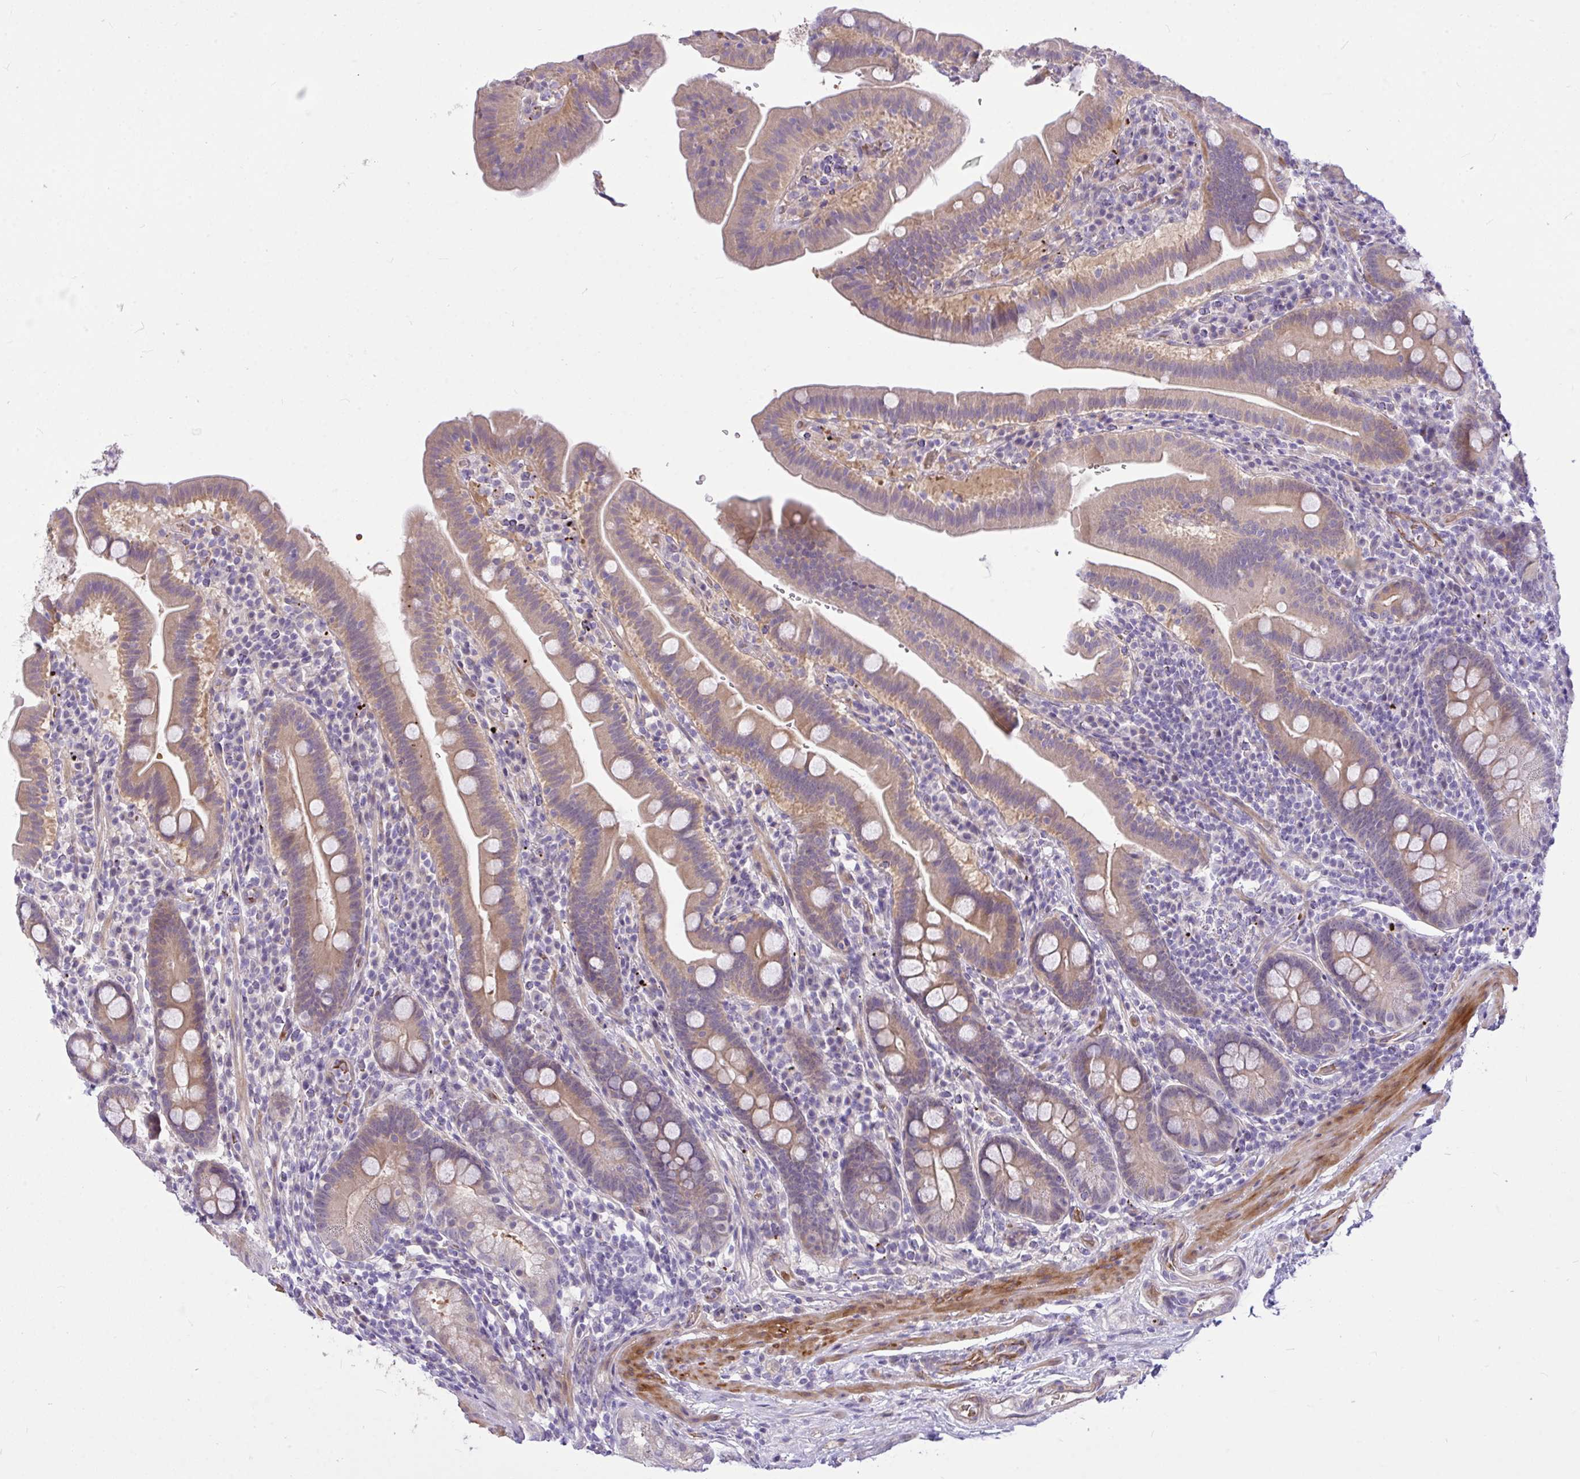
{"staining": {"intensity": "weak", "quantity": "25%-75%", "location": "cytoplasmic/membranous"}, "tissue": "small intestine", "cell_type": "Glandular cells", "image_type": "normal", "snomed": [{"axis": "morphology", "description": "Normal tissue, NOS"}, {"axis": "topography", "description": "Small intestine"}], "caption": "This histopathology image exhibits IHC staining of normal small intestine, with low weak cytoplasmic/membranous staining in approximately 25%-75% of glandular cells.", "gene": "MOCS1", "patient": {"sex": "male", "age": 26}}